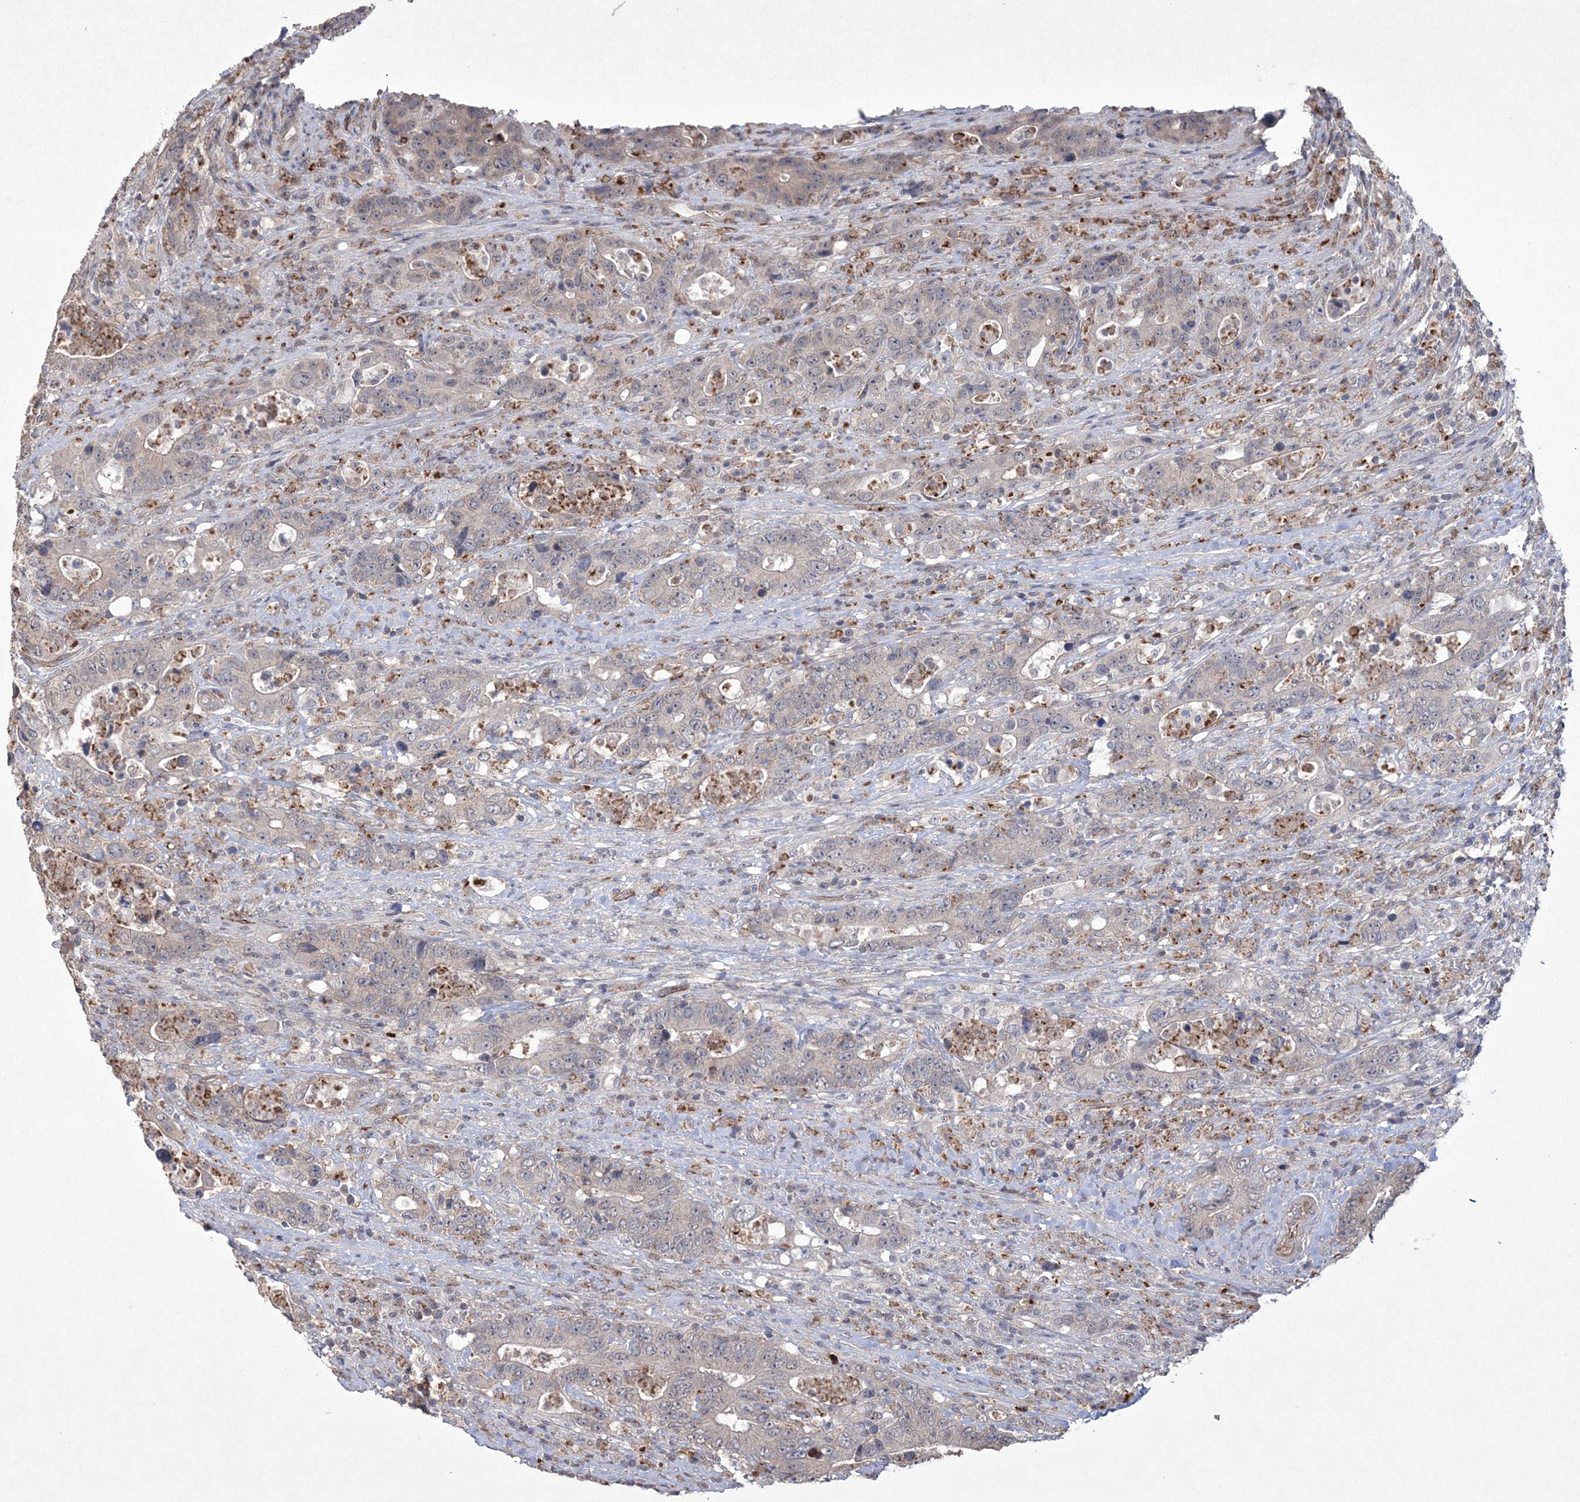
{"staining": {"intensity": "negative", "quantity": "none", "location": "none"}, "tissue": "colorectal cancer", "cell_type": "Tumor cells", "image_type": "cancer", "snomed": [{"axis": "morphology", "description": "Adenocarcinoma, NOS"}, {"axis": "topography", "description": "Colon"}], "caption": "This histopathology image is of adenocarcinoma (colorectal) stained with immunohistochemistry to label a protein in brown with the nuclei are counter-stained blue. There is no positivity in tumor cells.", "gene": "DPCD", "patient": {"sex": "female", "age": 75}}